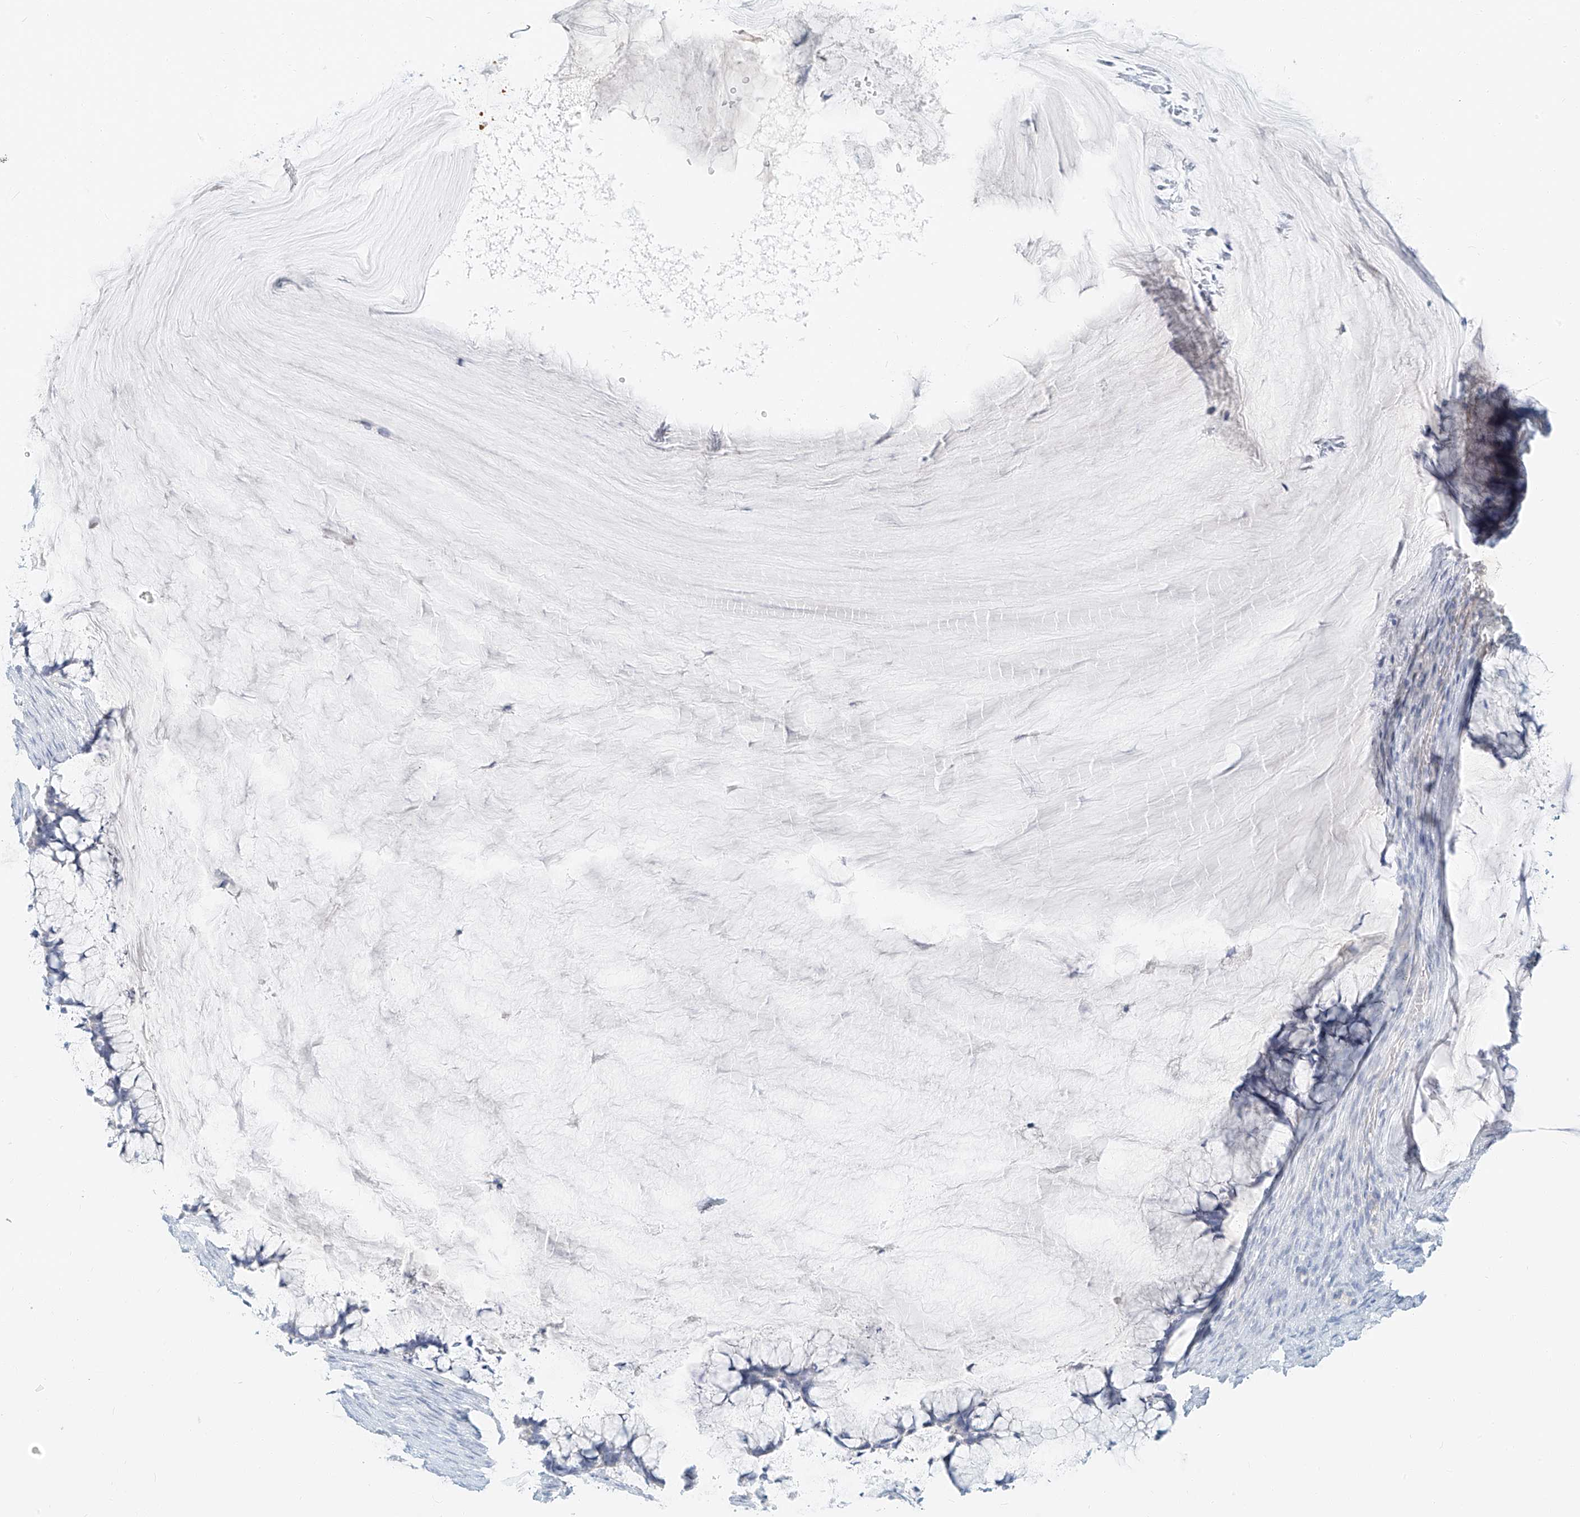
{"staining": {"intensity": "negative", "quantity": "none", "location": "none"}, "tissue": "ovarian cancer", "cell_type": "Tumor cells", "image_type": "cancer", "snomed": [{"axis": "morphology", "description": "Cystadenocarcinoma, mucinous, NOS"}, {"axis": "topography", "description": "Ovary"}], "caption": "This is a photomicrograph of immunohistochemistry staining of ovarian cancer (mucinous cystadenocarcinoma), which shows no staining in tumor cells. Nuclei are stained in blue.", "gene": "PGC", "patient": {"sex": "female", "age": 42}}